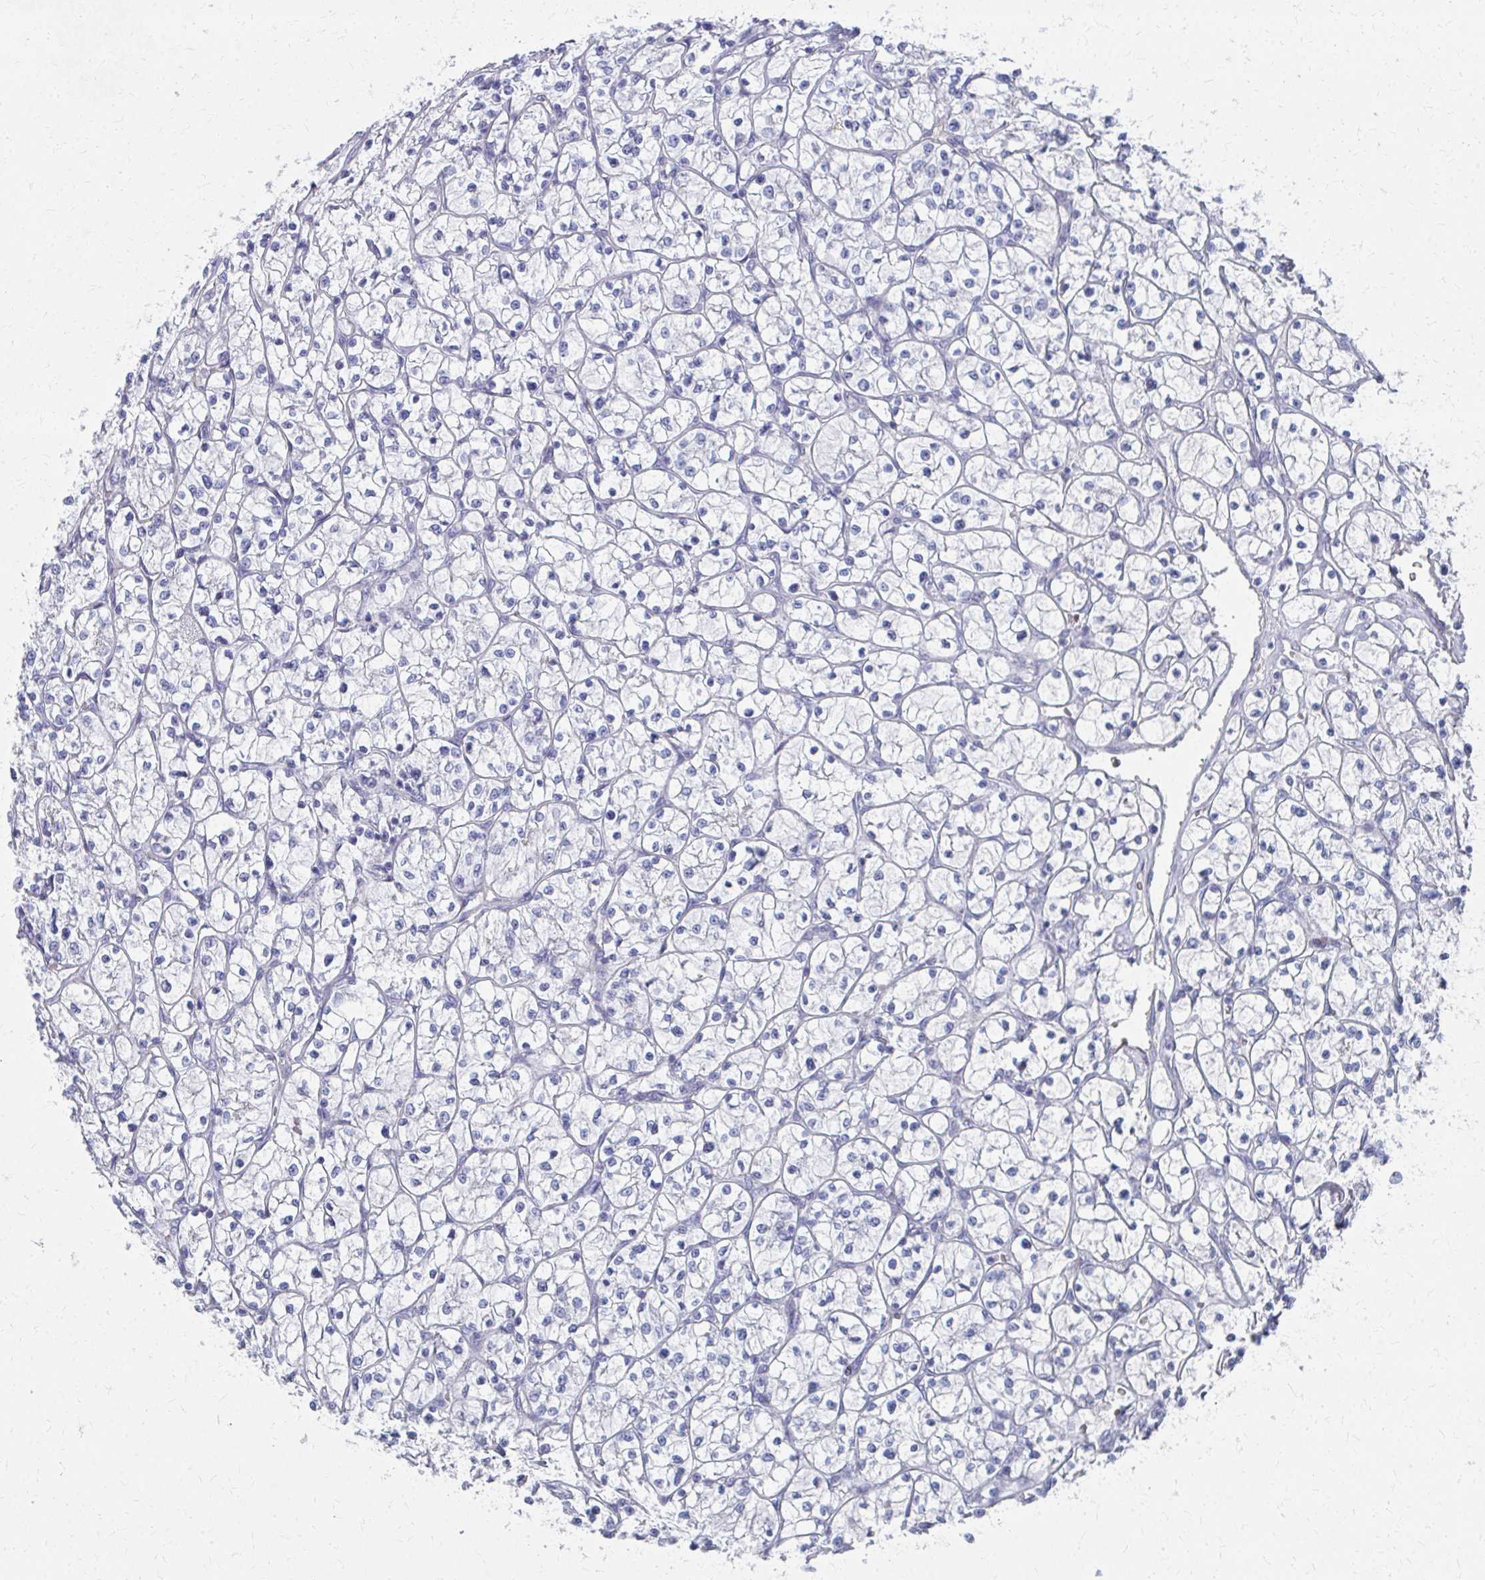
{"staining": {"intensity": "negative", "quantity": "none", "location": "none"}, "tissue": "renal cancer", "cell_type": "Tumor cells", "image_type": "cancer", "snomed": [{"axis": "morphology", "description": "Adenocarcinoma, NOS"}, {"axis": "topography", "description": "Kidney"}], "caption": "A micrograph of human adenocarcinoma (renal) is negative for staining in tumor cells.", "gene": "MS4A2", "patient": {"sex": "female", "age": 64}}